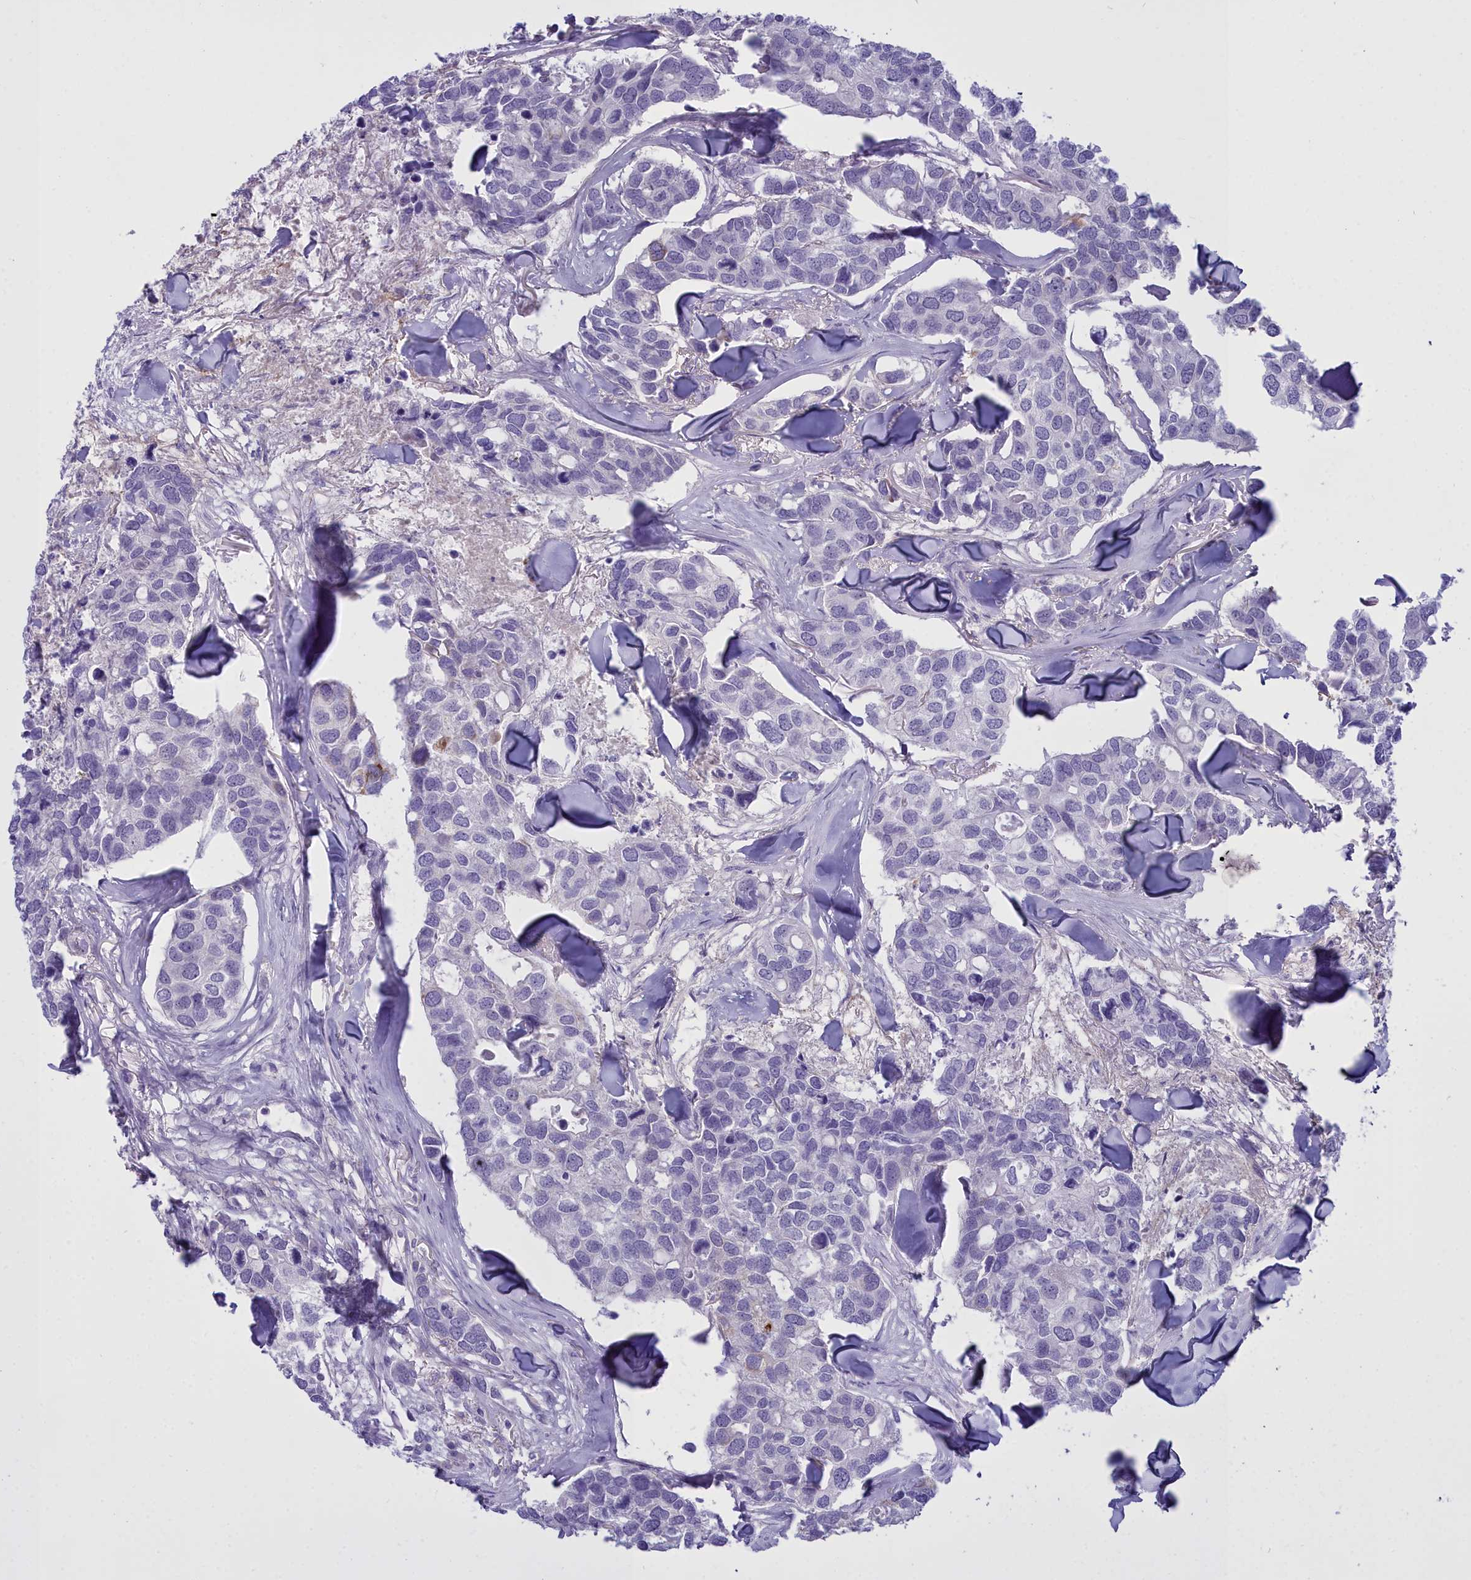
{"staining": {"intensity": "negative", "quantity": "none", "location": "none"}, "tissue": "breast cancer", "cell_type": "Tumor cells", "image_type": "cancer", "snomed": [{"axis": "morphology", "description": "Duct carcinoma"}, {"axis": "topography", "description": "Breast"}], "caption": "An immunohistochemistry (IHC) photomicrograph of breast invasive ductal carcinoma is shown. There is no staining in tumor cells of breast invasive ductal carcinoma. Brightfield microscopy of immunohistochemistry (IHC) stained with DAB (3,3'-diaminobenzidine) (brown) and hematoxylin (blue), captured at high magnification.", "gene": "OSTN", "patient": {"sex": "female", "age": 83}}